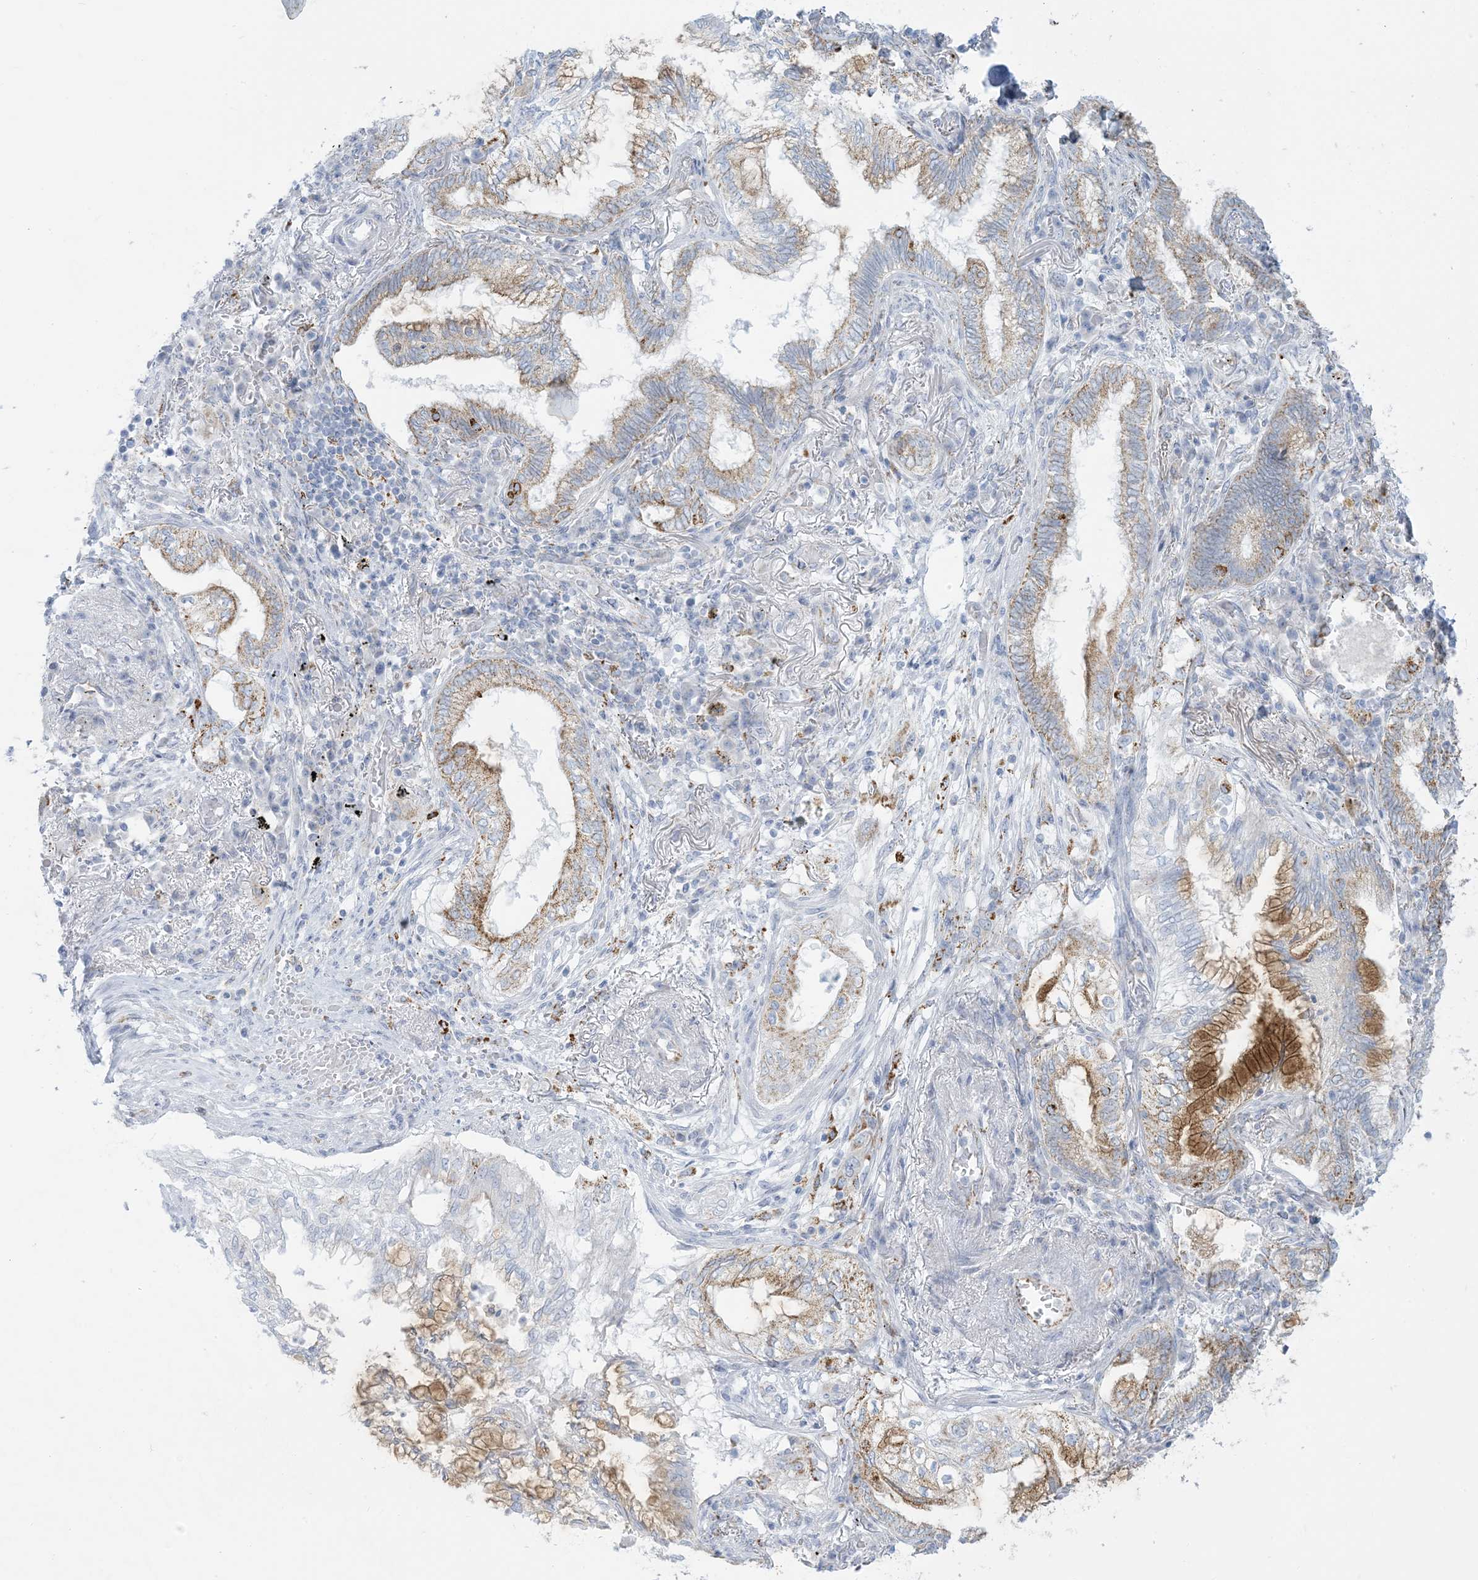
{"staining": {"intensity": "moderate", "quantity": "<25%", "location": "cytoplasmic/membranous"}, "tissue": "lung cancer", "cell_type": "Tumor cells", "image_type": "cancer", "snomed": [{"axis": "morphology", "description": "Adenocarcinoma, NOS"}, {"axis": "topography", "description": "Lung"}], "caption": "IHC of lung adenocarcinoma exhibits low levels of moderate cytoplasmic/membranous staining in about <25% of tumor cells.", "gene": "ZDHHC4", "patient": {"sex": "female", "age": 70}}